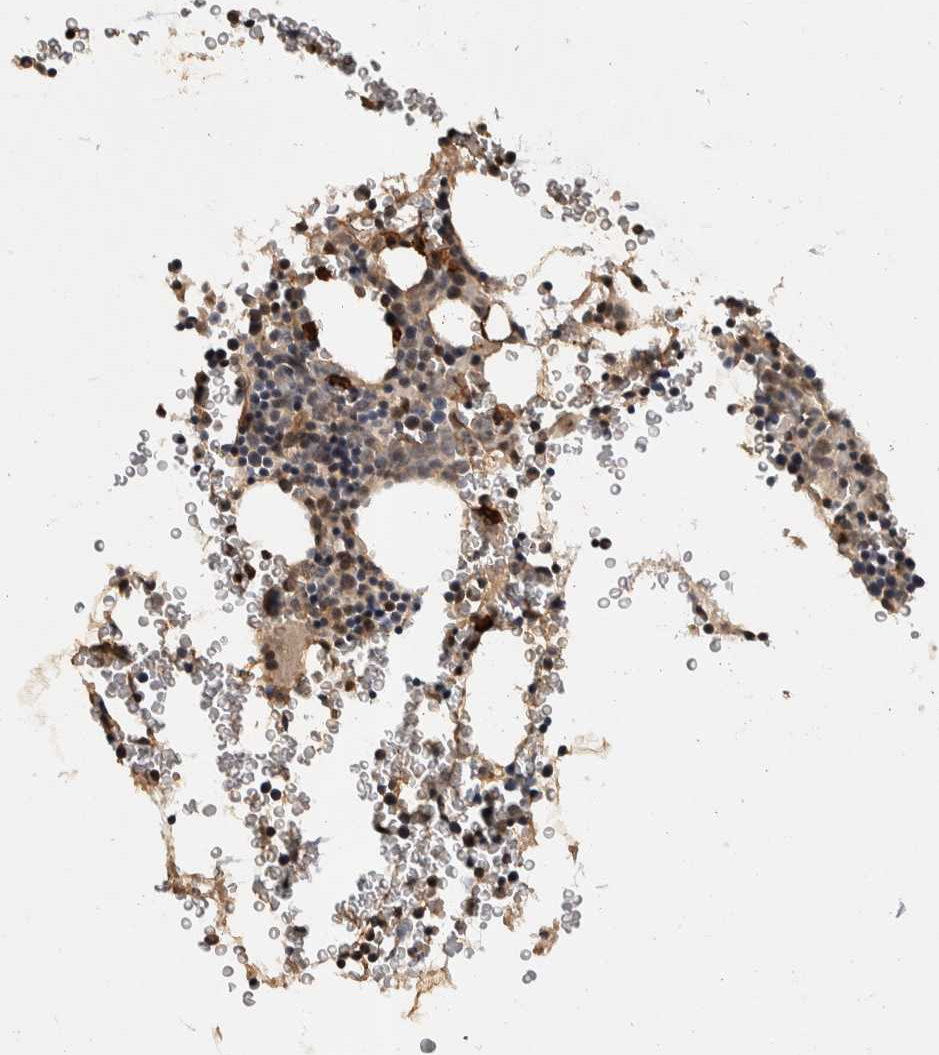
{"staining": {"intensity": "strong", "quantity": "<25%", "location": "cytoplasmic/membranous,nuclear"}, "tissue": "bone marrow", "cell_type": "Hematopoietic cells", "image_type": "normal", "snomed": [{"axis": "morphology", "description": "Normal tissue, NOS"}, {"axis": "morphology", "description": "Inflammation, NOS"}, {"axis": "topography", "description": "Bone marrow"}], "caption": "This image displays IHC staining of normal human bone marrow, with medium strong cytoplasmic/membranous,nuclear positivity in about <25% of hematopoietic cells.", "gene": "TOR1B", "patient": {"sex": "male", "age": 22}}